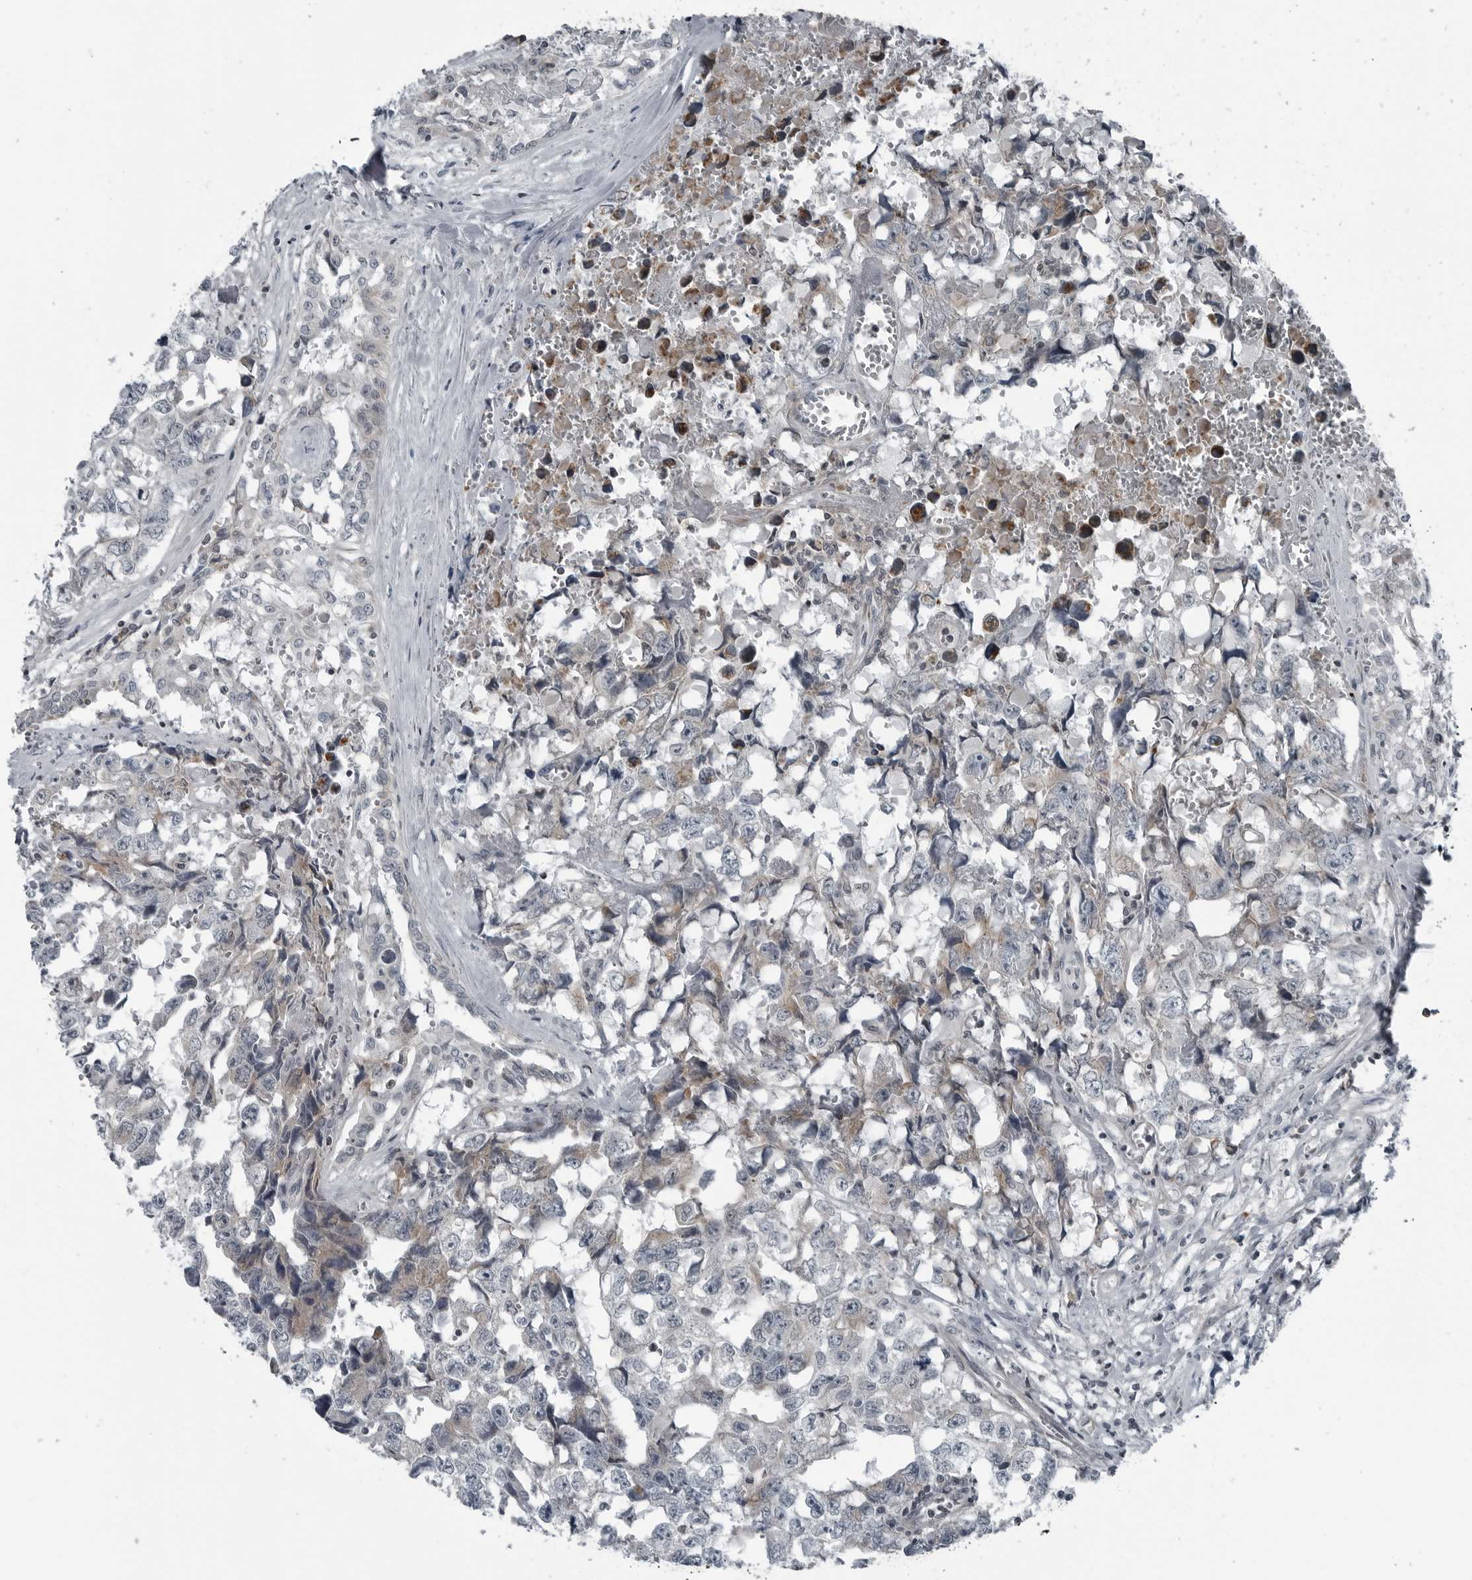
{"staining": {"intensity": "negative", "quantity": "none", "location": "none"}, "tissue": "testis cancer", "cell_type": "Tumor cells", "image_type": "cancer", "snomed": [{"axis": "morphology", "description": "Carcinoma, Embryonal, NOS"}, {"axis": "topography", "description": "Testis"}], "caption": "Human embryonal carcinoma (testis) stained for a protein using IHC shows no positivity in tumor cells.", "gene": "GAK", "patient": {"sex": "male", "age": 31}}